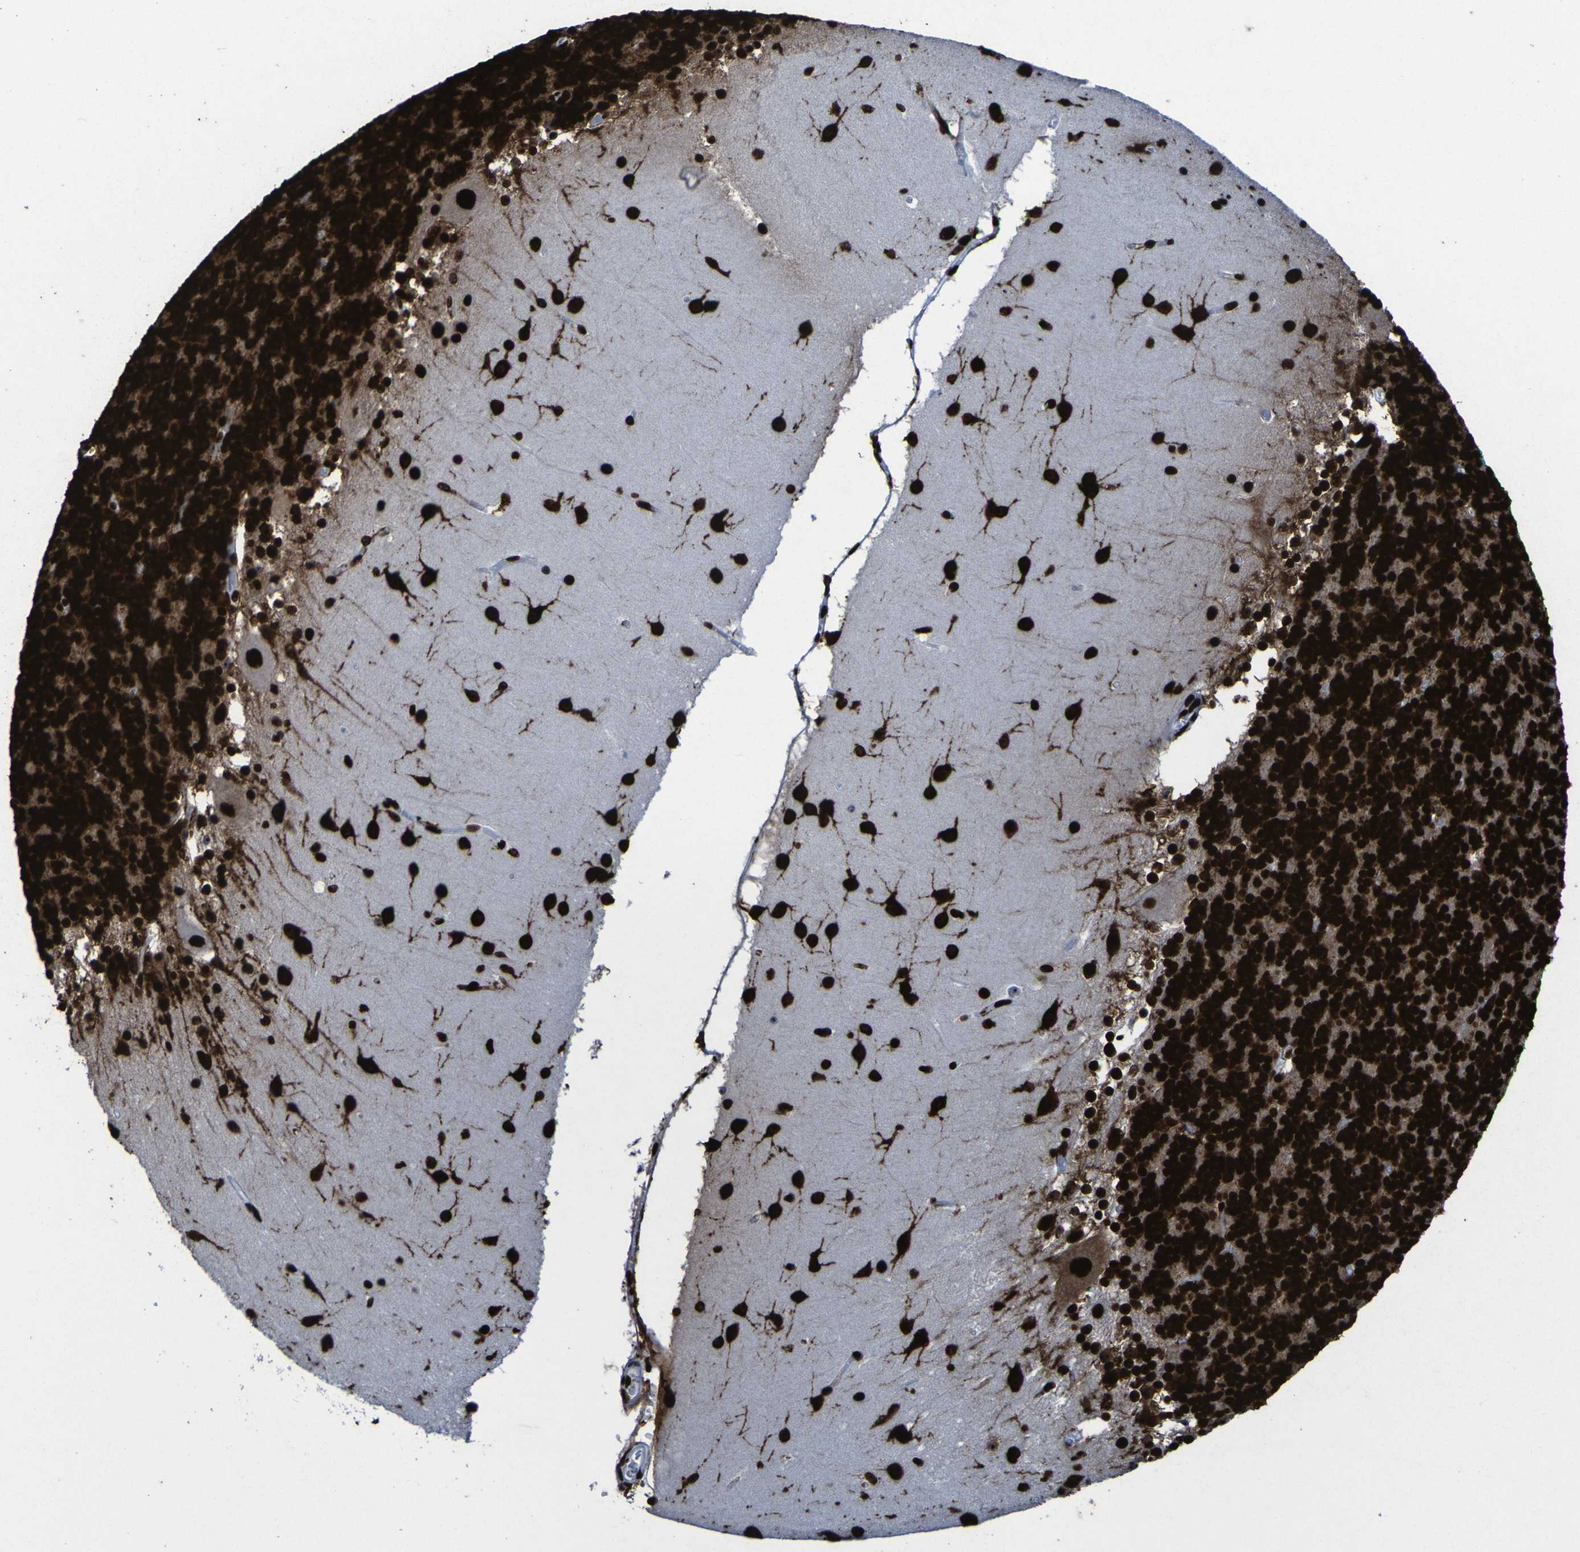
{"staining": {"intensity": "strong", "quantity": ">75%", "location": "nuclear"}, "tissue": "cerebellum", "cell_type": "Cells in granular layer", "image_type": "normal", "snomed": [{"axis": "morphology", "description": "Normal tissue, NOS"}, {"axis": "topography", "description": "Cerebellum"}], "caption": "Cerebellum stained with a brown dye displays strong nuclear positive expression in approximately >75% of cells in granular layer.", "gene": "NPM1", "patient": {"sex": "female", "age": 19}}